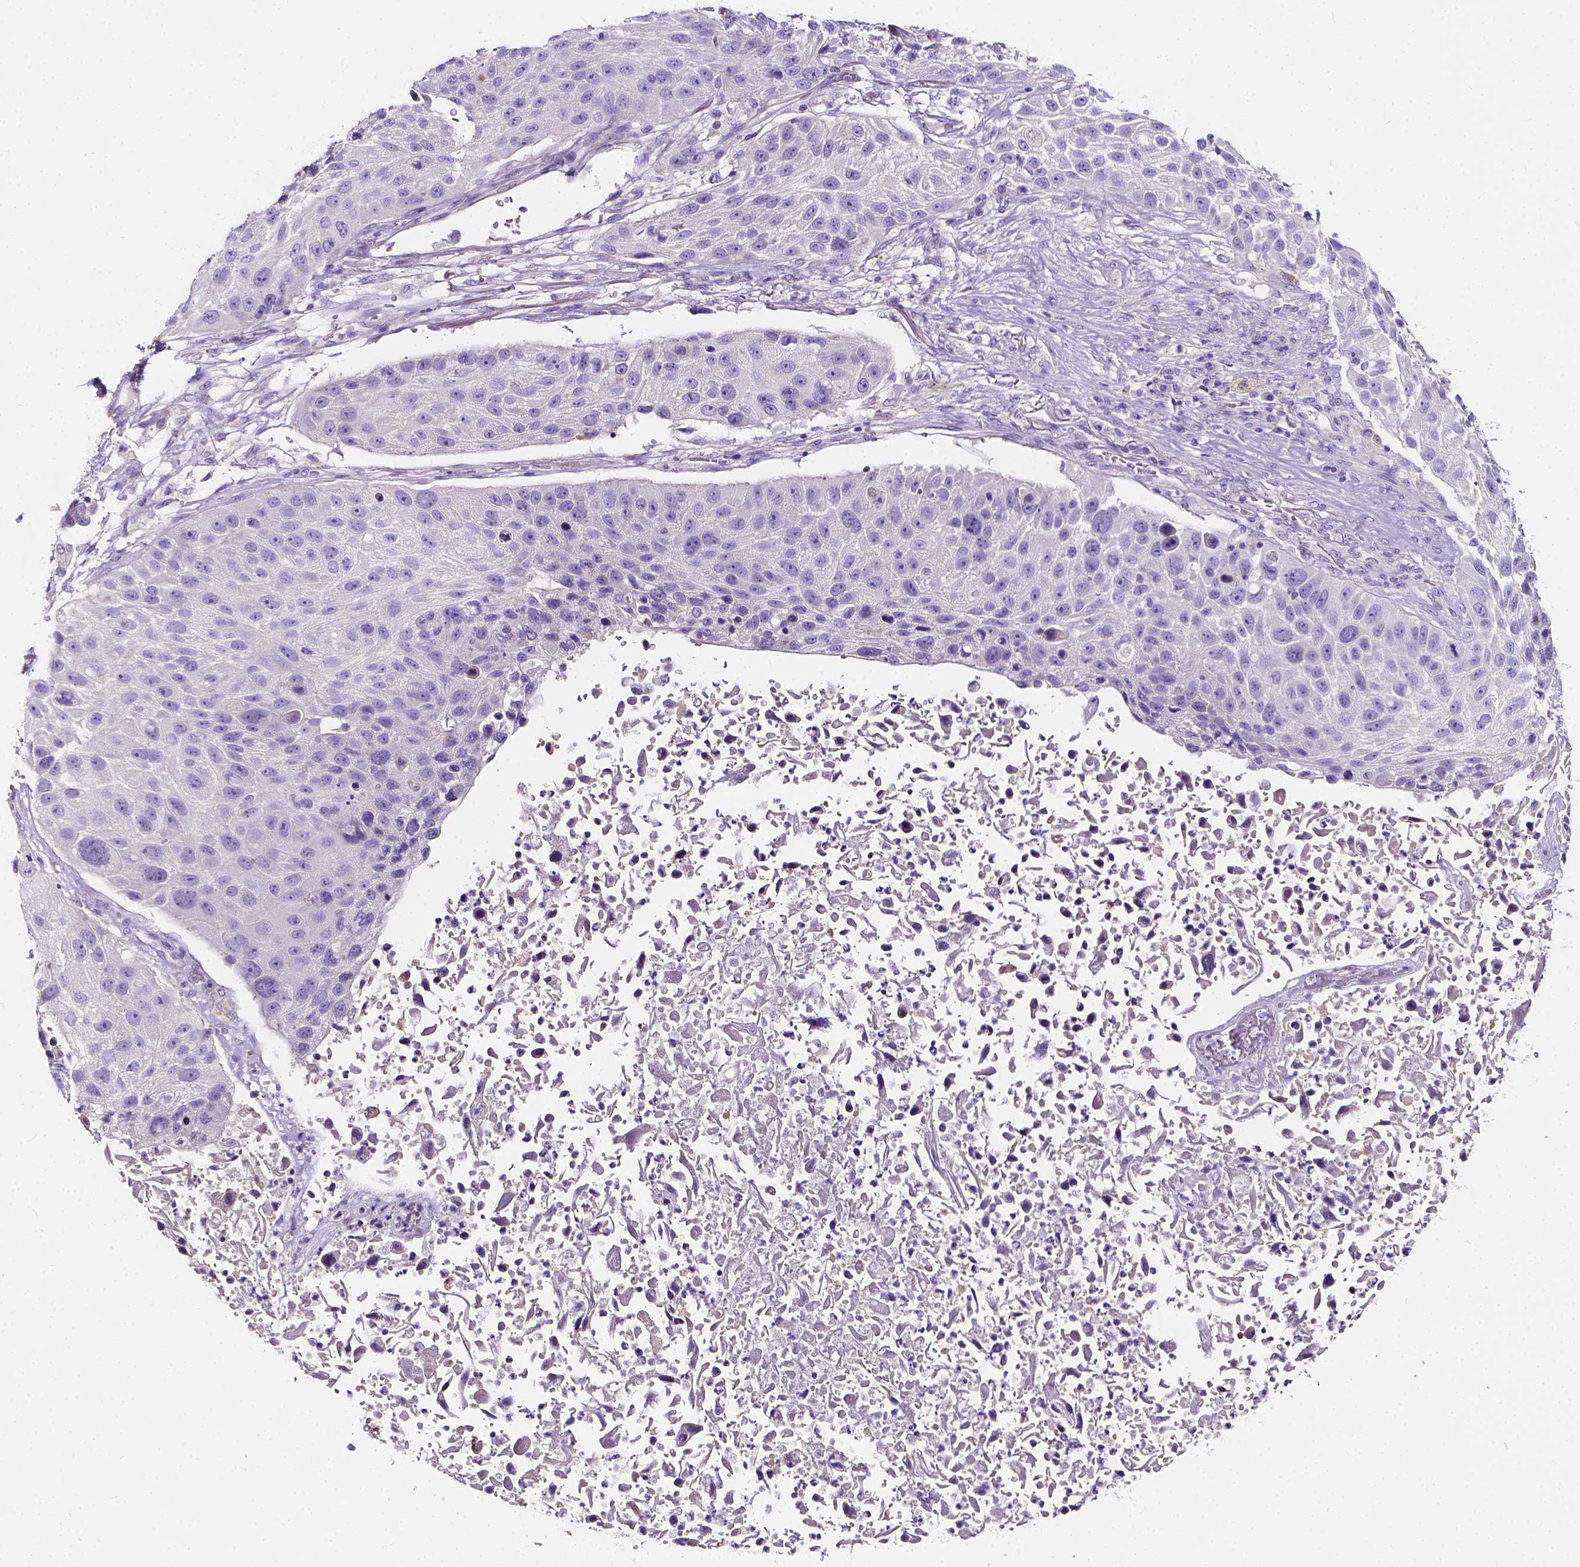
{"staining": {"intensity": "negative", "quantity": "none", "location": "none"}, "tissue": "lung cancer", "cell_type": "Tumor cells", "image_type": "cancer", "snomed": [{"axis": "morphology", "description": "Normal morphology"}, {"axis": "morphology", "description": "Squamous cell carcinoma, NOS"}, {"axis": "topography", "description": "Lymph node"}, {"axis": "topography", "description": "Lung"}], "caption": "This is an IHC histopathology image of human squamous cell carcinoma (lung). There is no positivity in tumor cells.", "gene": "CLSTN2", "patient": {"sex": "male", "age": 67}}